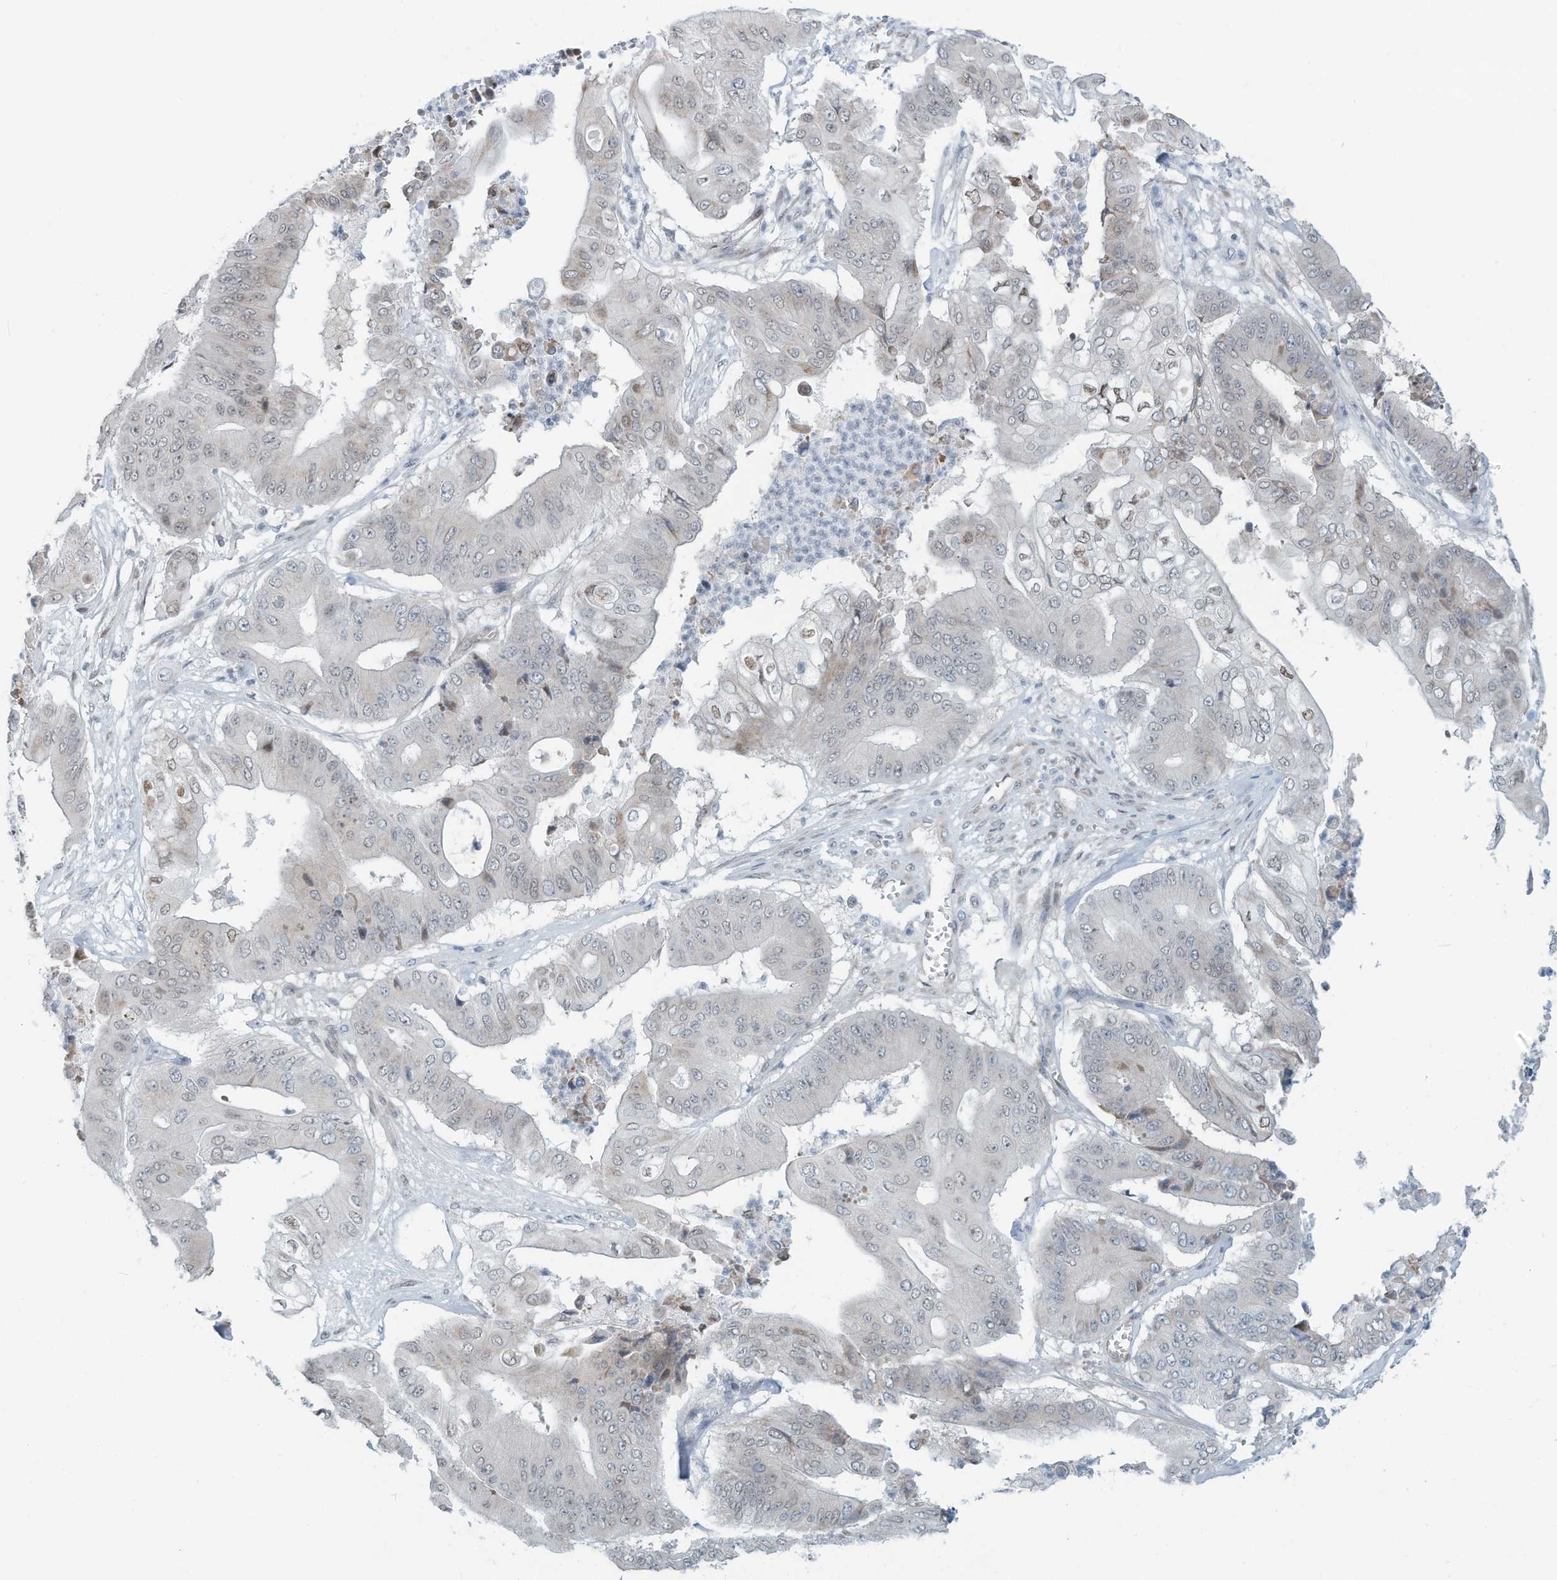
{"staining": {"intensity": "moderate", "quantity": "<25%", "location": "nuclear"}, "tissue": "pancreatic cancer", "cell_type": "Tumor cells", "image_type": "cancer", "snomed": [{"axis": "morphology", "description": "Adenocarcinoma, NOS"}, {"axis": "topography", "description": "Pancreas"}], "caption": "Immunohistochemical staining of human pancreatic cancer (adenocarcinoma) displays low levels of moderate nuclear protein staining in about <25% of tumor cells.", "gene": "SARNP", "patient": {"sex": "female", "age": 77}}